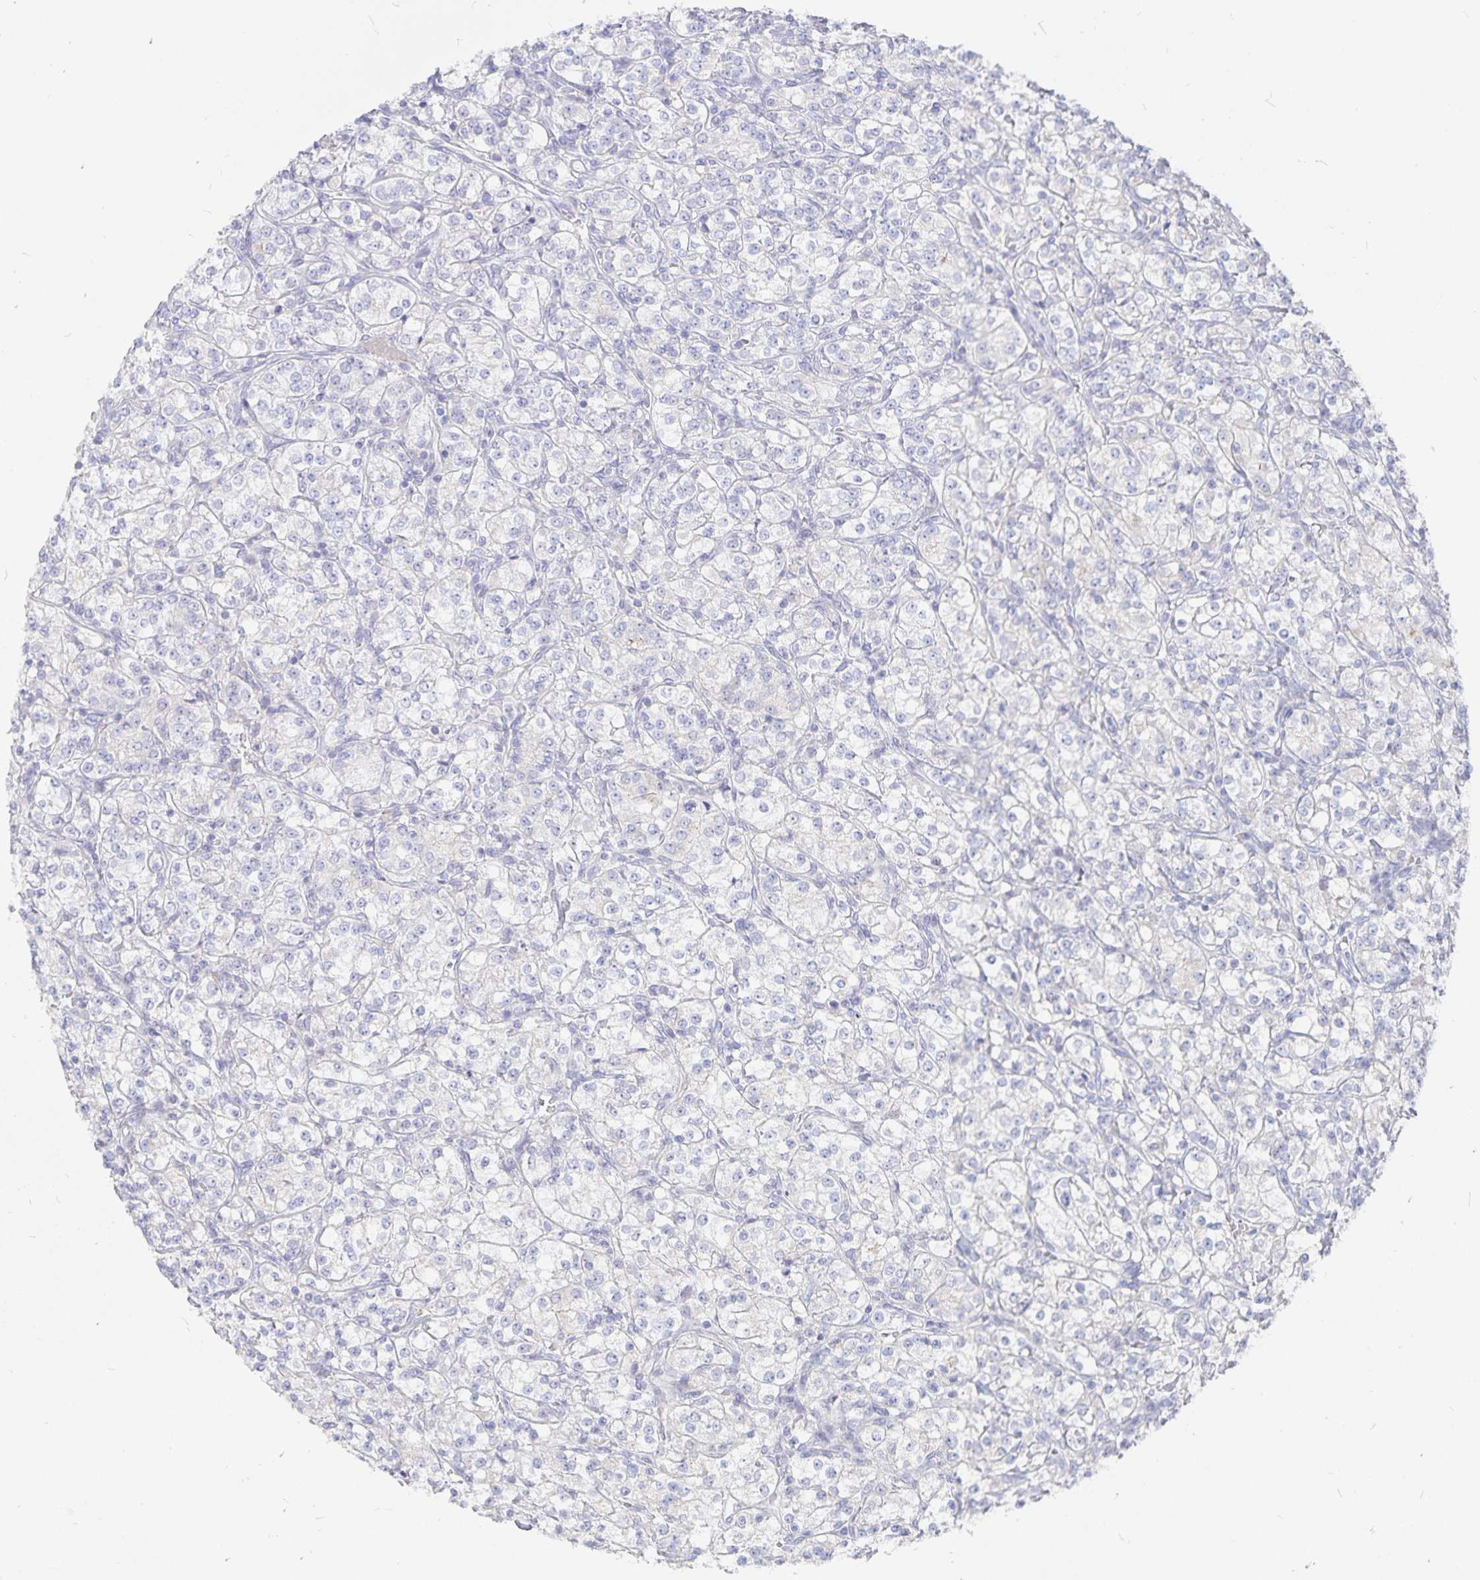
{"staining": {"intensity": "negative", "quantity": "none", "location": "none"}, "tissue": "renal cancer", "cell_type": "Tumor cells", "image_type": "cancer", "snomed": [{"axis": "morphology", "description": "Adenocarcinoma, NOS"}, {"axis": "topography", "description": "Kidney"}], "caption": "A high-resolution photomicrograph shows immunohistochemistry staining of renal adenocarcinoma, which shows no significant staining in tumor cells.", "gene": "PKHD1", "patient": {"sex": "male", "age": 77}}